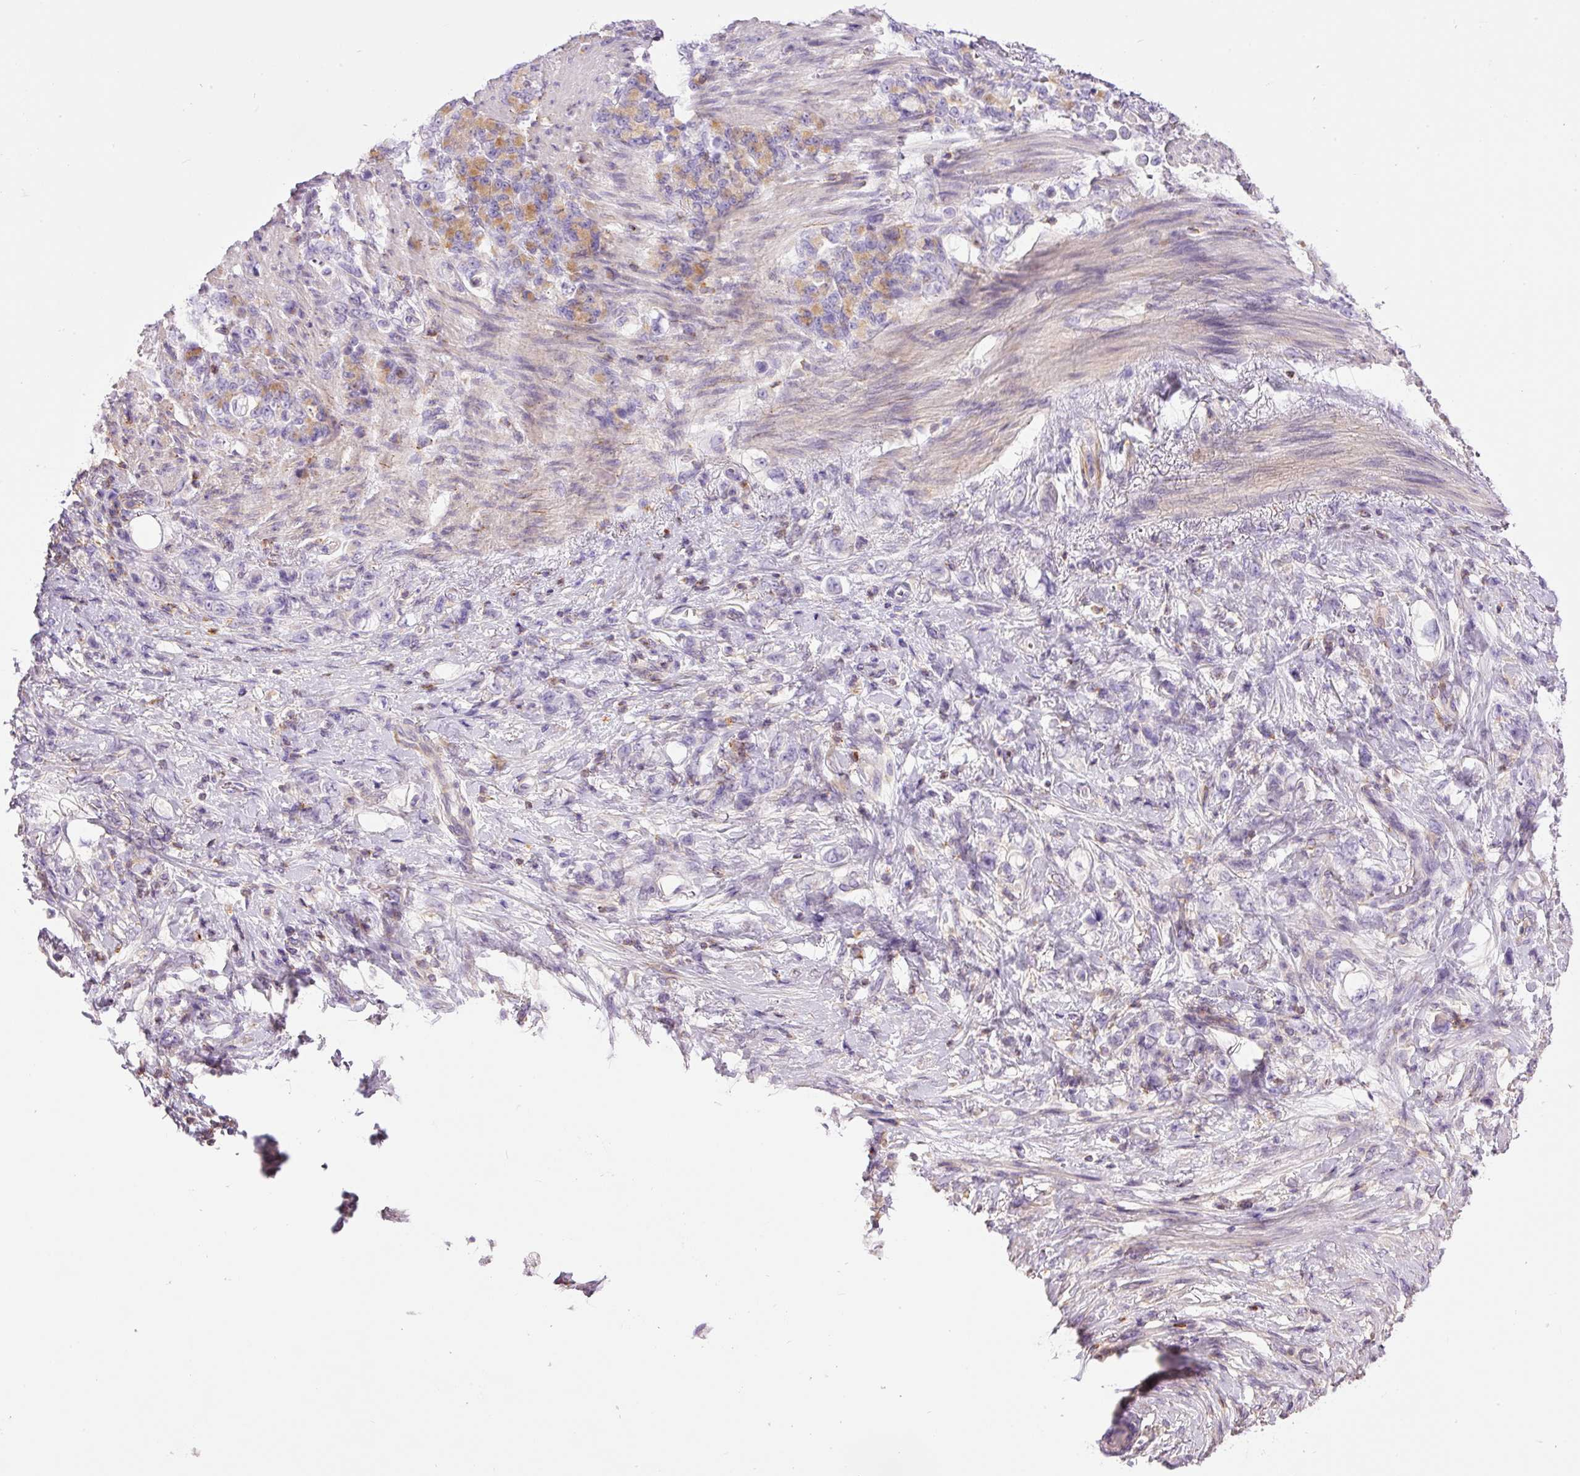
{"staining": {"intensity": "moderate", "quantity": "25%-75%", "location": "cytoplasmic/membranous"}, "tissue": "stomach cancer", "cell_type": "Tumor cells", "image_type": "cancer", "snomed": [{"axis": "morphology", "description": "Adenocarcinoma, NOS"}, {"axis": "topography", "description": "Stomach"}], "caption": "High-power microscopy captured an immunohistochemistry image of adenocarcinoma (stomach), revealing moderate cytoplasmic/membranous expression in about 25%-75% of tumor cells.", "gene": "DOK6", "patient": {"sex": "female", "age": 79}}